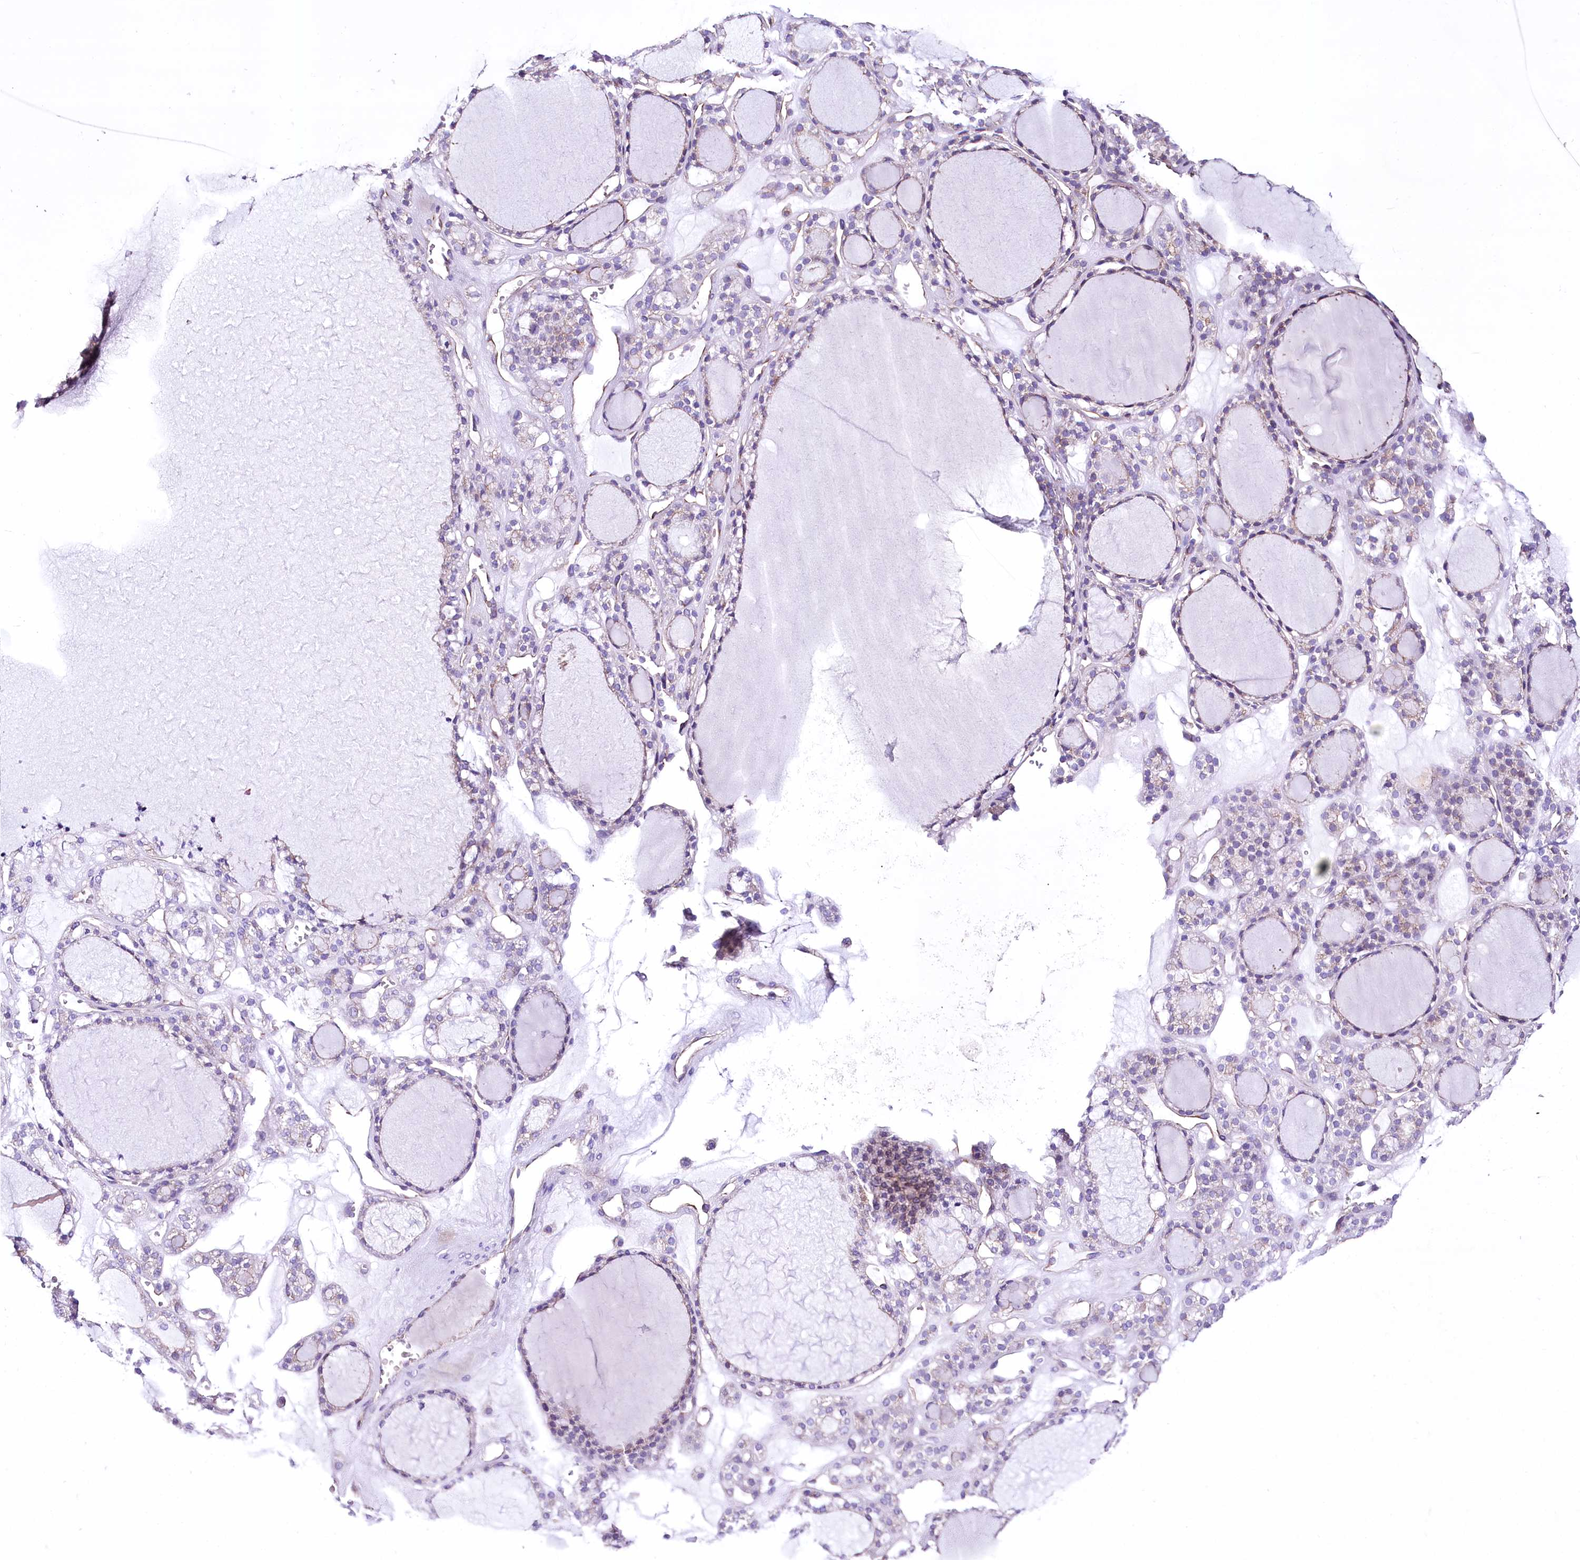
{"staining": {"intensity": "weak", "quantity": "25%-75%", "location": "cytoplasmic/membranous"}, "tissue": "thyroid gland", "cell_type": "Glandular cells", "image_type": "normal", "snomed": [{"axis": "morphology", "description": "Normal tissue, NOS"}, {"axis": "topography", "description": "Thyroid gland"}], "caption": "IHC of unremarkable thyroid gland shows low levels of weak cytoplasmic/membranous positivity in about 25%-75% of glandular cells.", "gene": "LRRC34", "patient": {"sex": "female", "age": 28}}